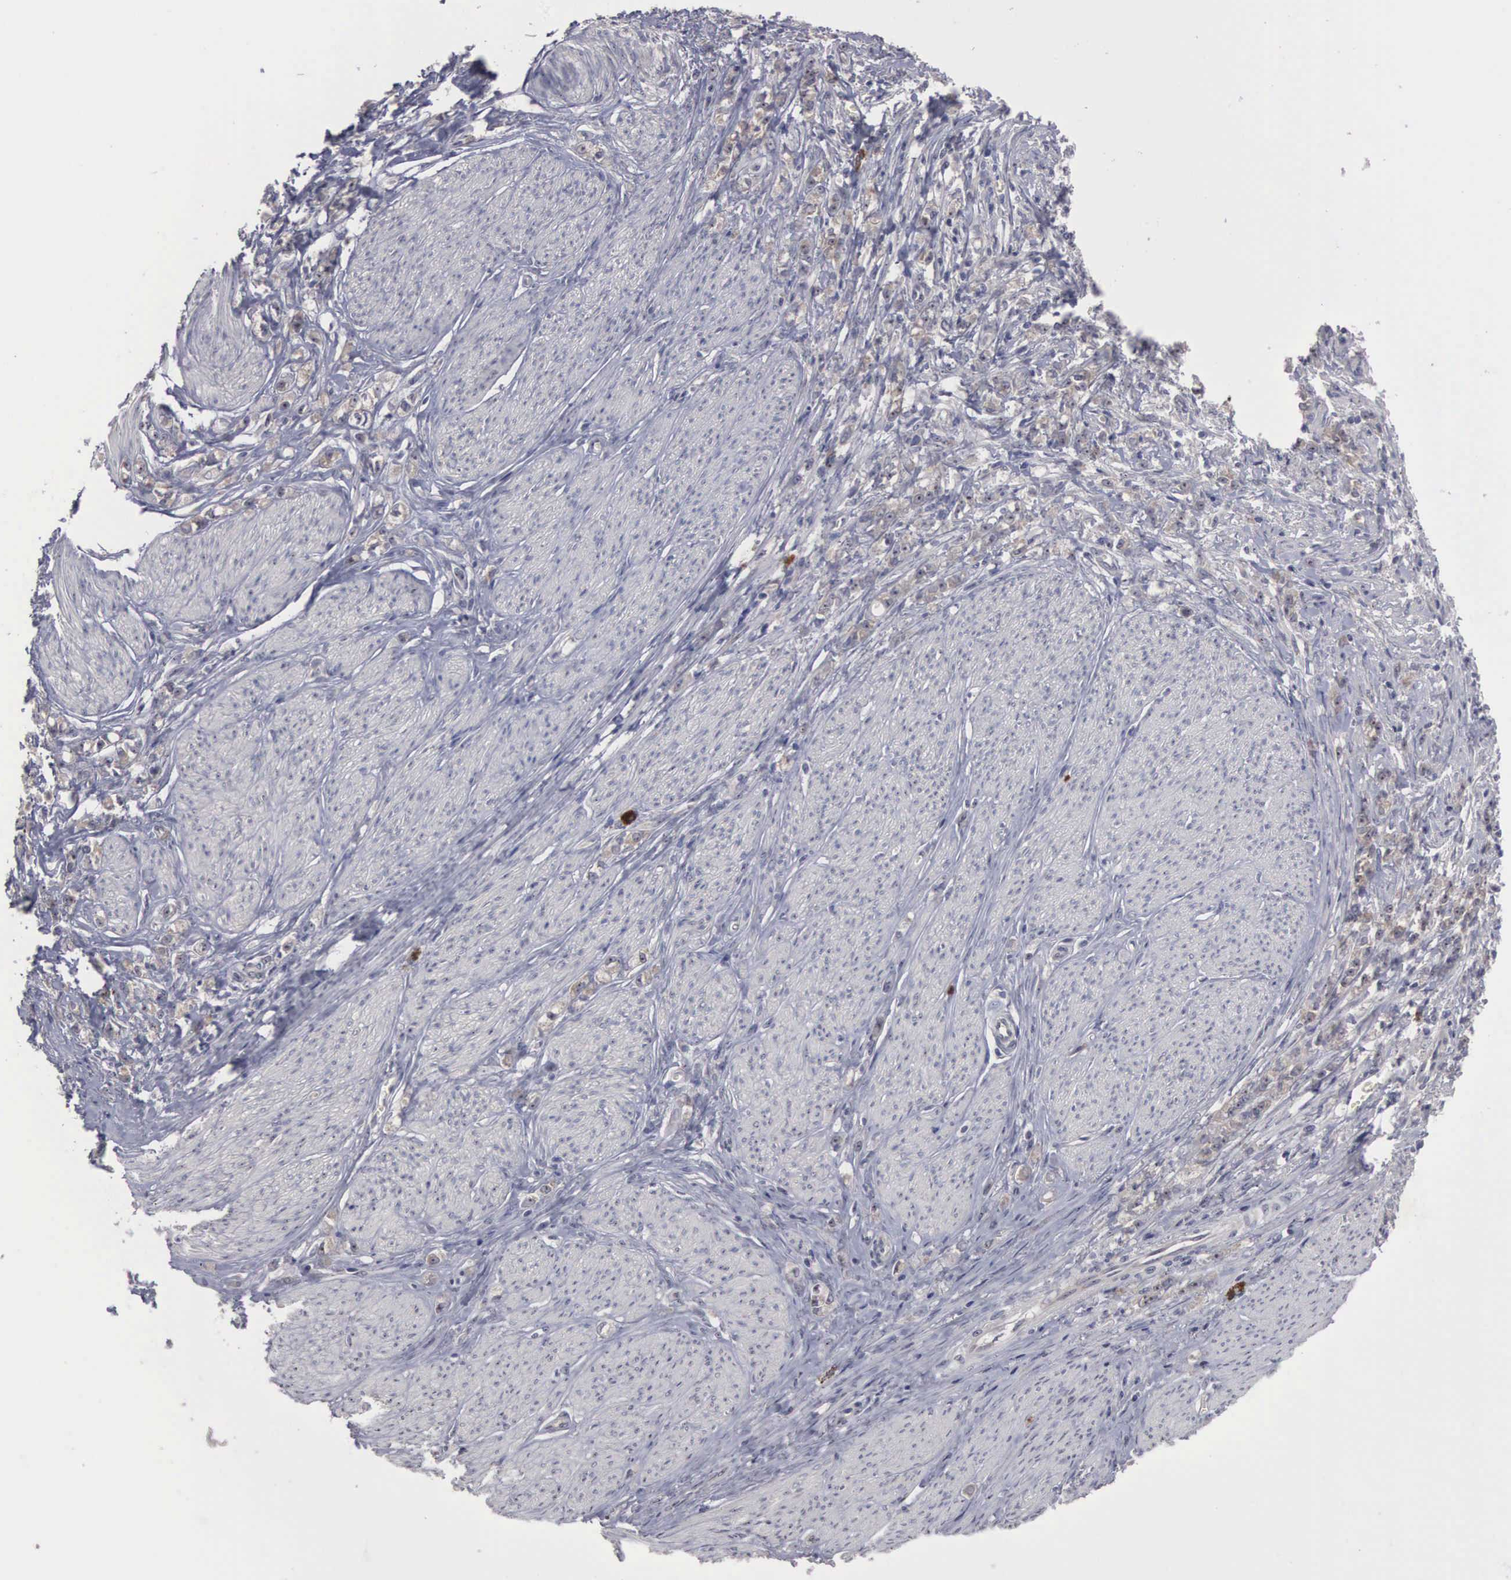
{"staining": {"intensity": "weak", "quantity": "25%-75%", "location": "cytoplasmic/membranous"}, "tissue": "stomach cancer", "cell_type": "Tumor cells", "image_type": "cancer", "snomed": [{"axis": "morphology", "description": "Adenocarcinoma, NOS"}, {"axis": "topography", "description": "Stomach"}], "caption": "Stomach adenocarcinoma stained for a protein (brown) reveals weak cytoplasmic/membranous positive staining in approximately 25%-75% of tumor cells.", "gene": "AMN", "patient": {"sex": "male", "age": 72}}